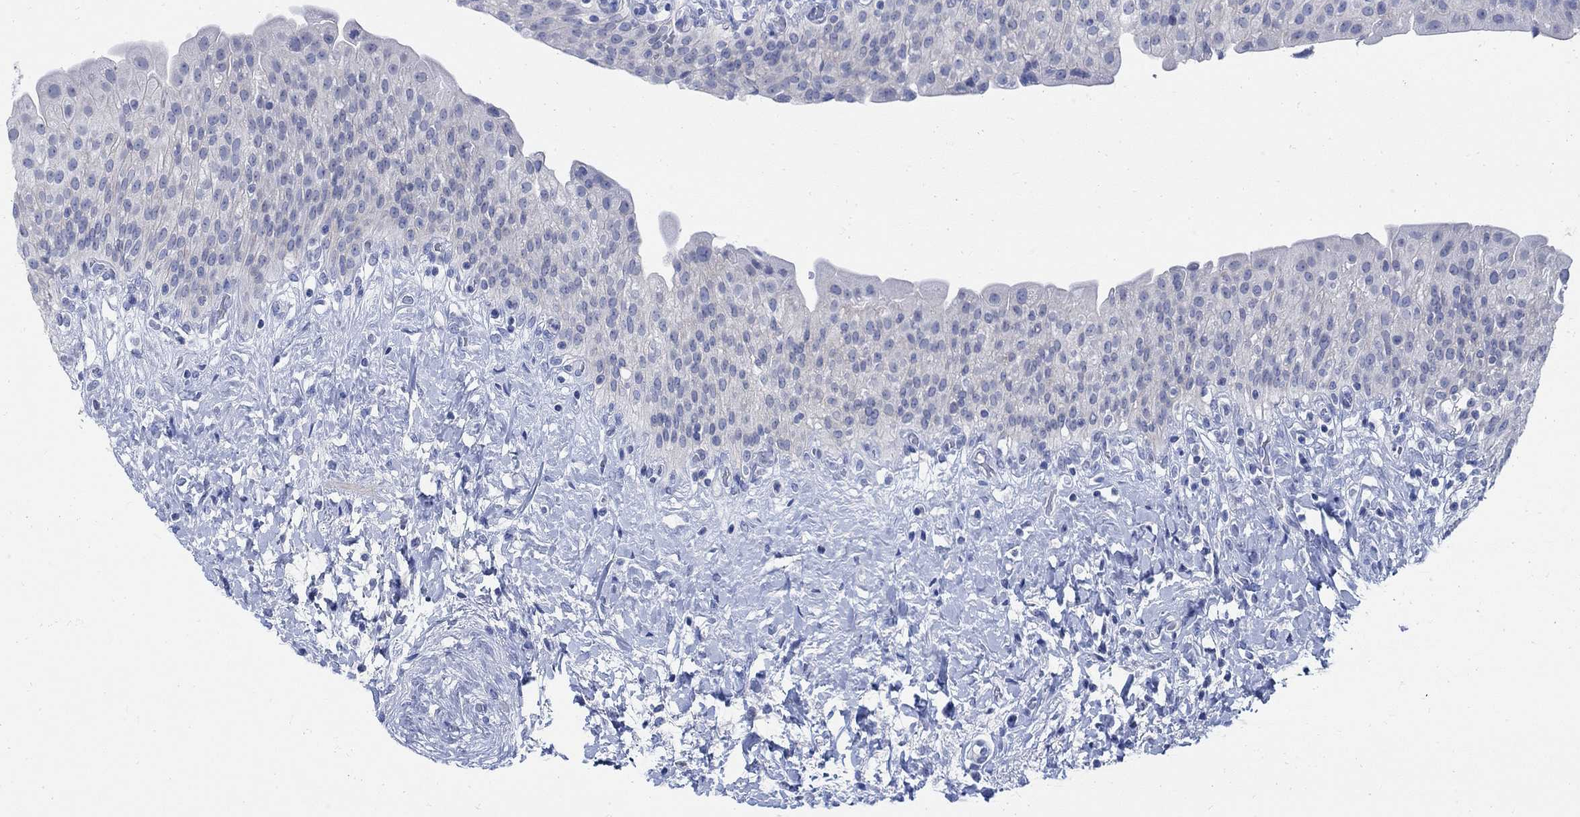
{"staining": {"intensity": "negative", "quantity": "none", "location": "none"}, "tissue": "urinary bladder", "cell_type": "Urothelial cells", "image_type": "normal", "snomed": [{"axis": "morphology", "description": "Normal tissue, NOS"}, {"axis": "morphology", "description": "Inflammation, NOS"}, {"axis": "topography", "description": "Urinary bladder"}], "caption": "Normal urinary bladder was stained to show a protein in brown. There is no significant positivity in urothelial cells. (DAB IHC, high magnification).", "gene": "CAMK2N1", "patient": {"sex": "male", "age": 64}}